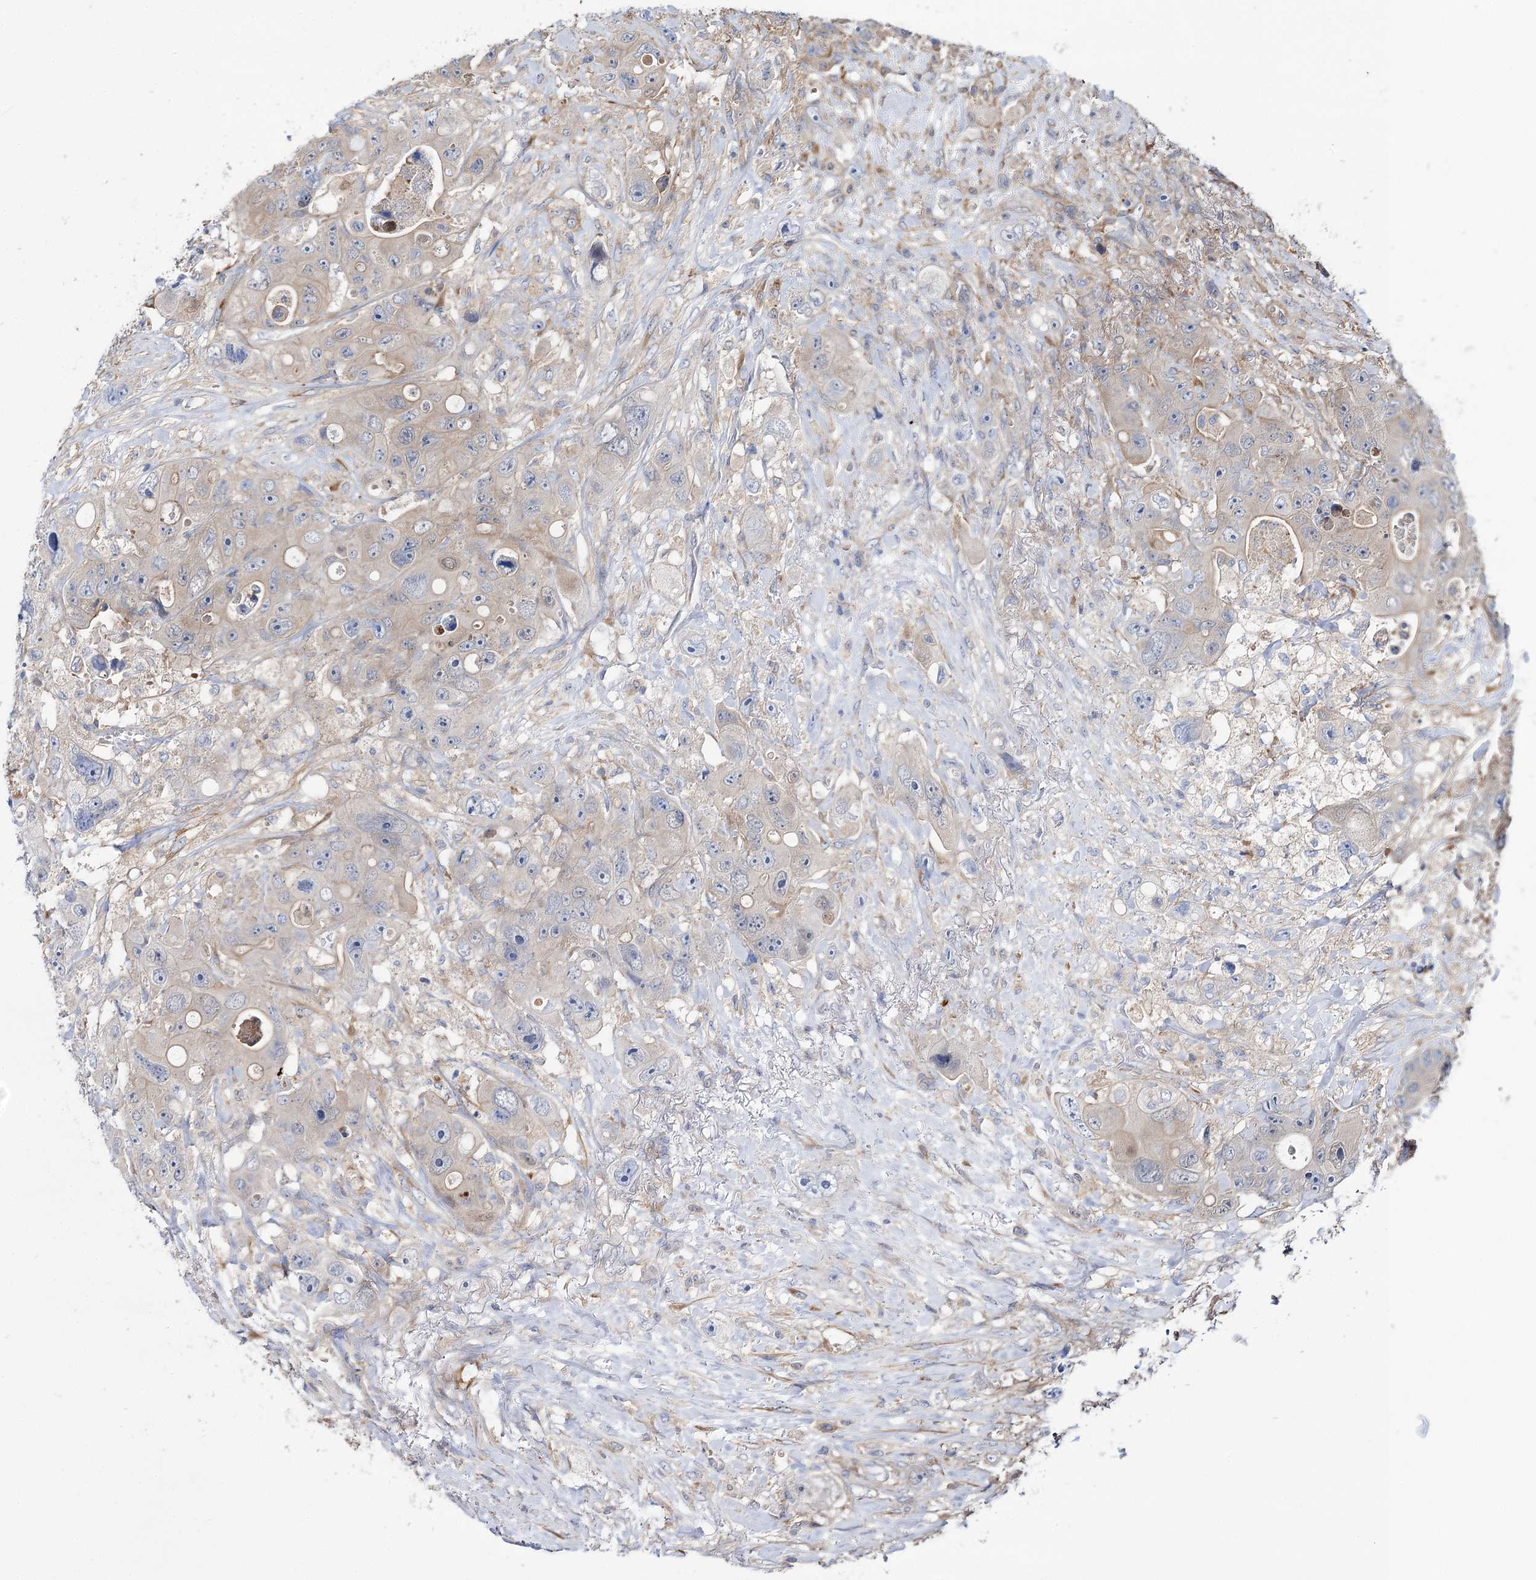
{"staining": {"intensity": "weak", "quantity": "<25%", "location": "cytoplasmic/membranous"}, "tissue": "colorectal cancer", "cell_type": "Tumor cells", "image_type": "cancer", "snomed": [{"axis": "morphology", "description": "Adenocarcinoma, NOS"}, {"axis": "topography", "description": "Colon"}], "caption": "The image shows no staining of tumor cells in adenocarcinoma (colorectal).", "gene": "DPP3", "patient": {"sex": "female", "age": 46}}